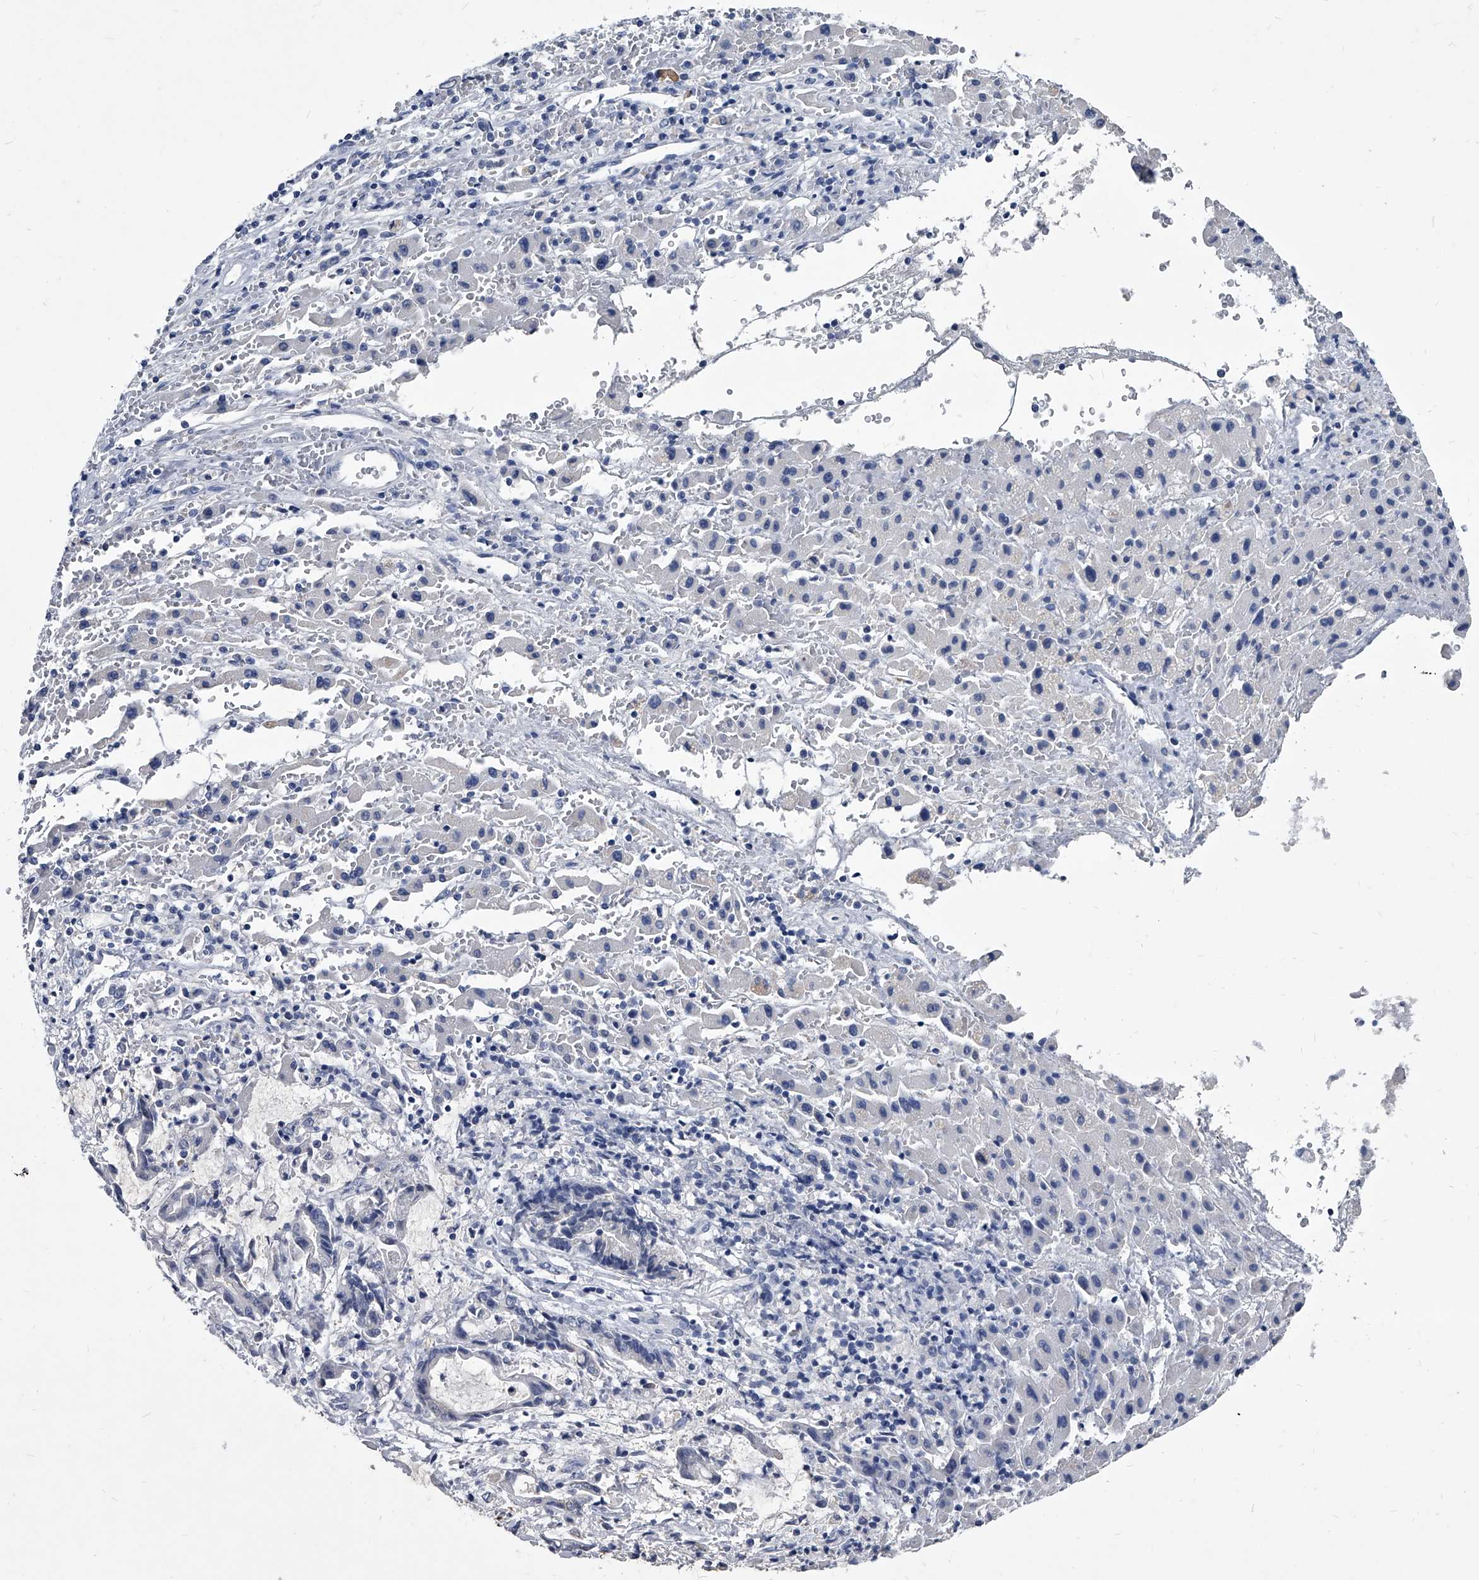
{"staining": {"intensity": "negative", "quantity": "none", "location": "none"}, "tissue": "liver cancer", "cell_type": "Tumor cells", "image_type": "cancer", "snomed": [{"axis": "morphology", "description": "Cholangiocarcinoma"}, {"axis": "topography", "description": "Liver"}], "caption": "Micrograph shows no protein expression in tumor cells of cholangiocarcinoma (liver) tissue.", "gene": "BCAS1", "patient": {"sex": "male", "age": 57}}